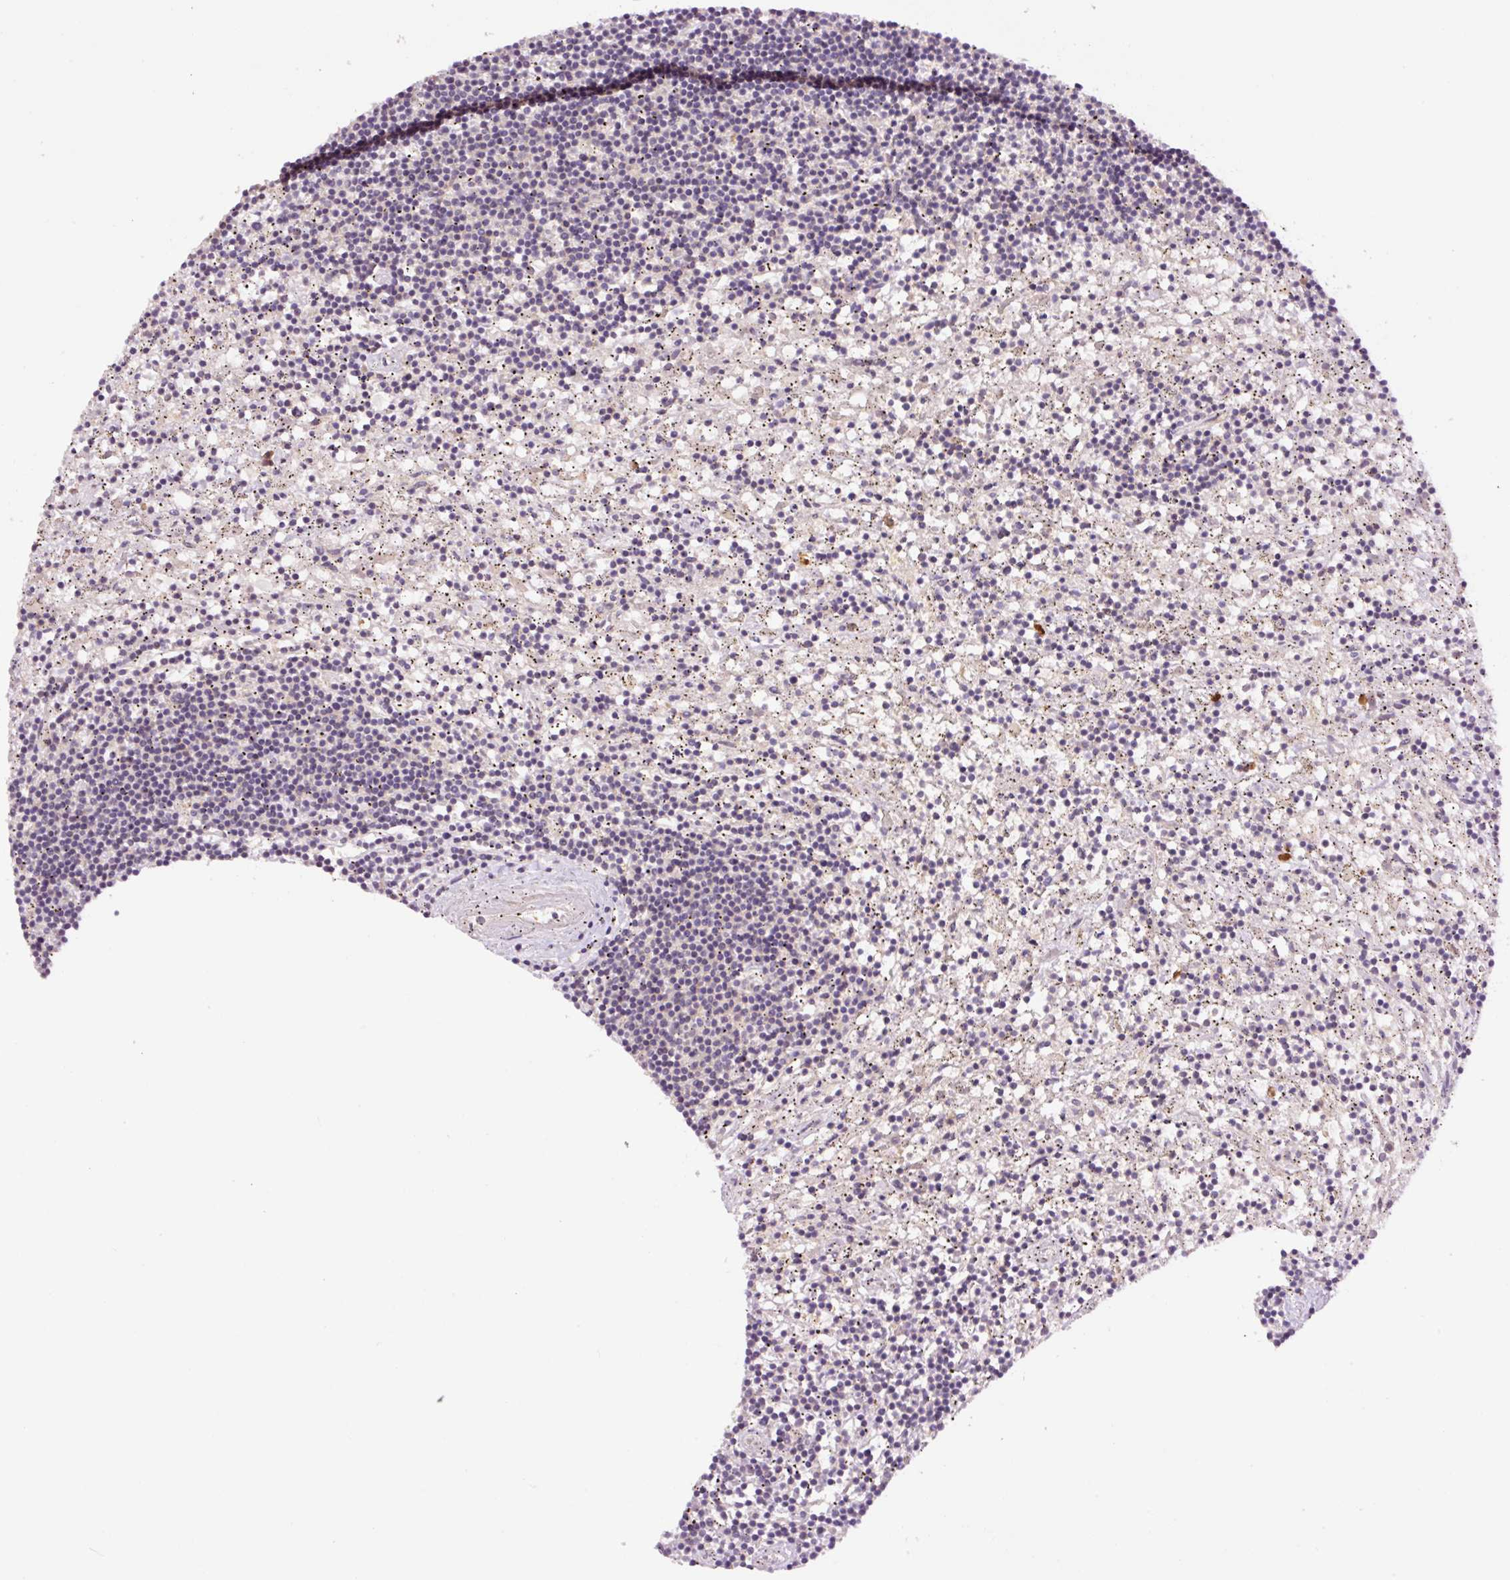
{"staining": {"intensity": "negative", "quantity": "none", "location": "none"}, "tissue": "lymphoma", "cell_type": "Tumor cells", "image_type": "cancer", "snomed": [{"axis": "morphology", "description": "Malignant lymphoma, non-Hodgkin's type, Low grade"}, {"axis": "topography", "description": "Spleen"}], "caption": "Image shows no protein staining in tumor cells of low-grade malignant lymphoma, non-Hodgkin's type tissue. The staining was performed using DAB (3,3'-diaminobenzidine) to visualize the protein expression in brown, while the nuclei were stained in blue with hematoxylin (Magnification: 20x).", "gene": "DPPA4", "patient": {"sex": "male", "age": 76}}